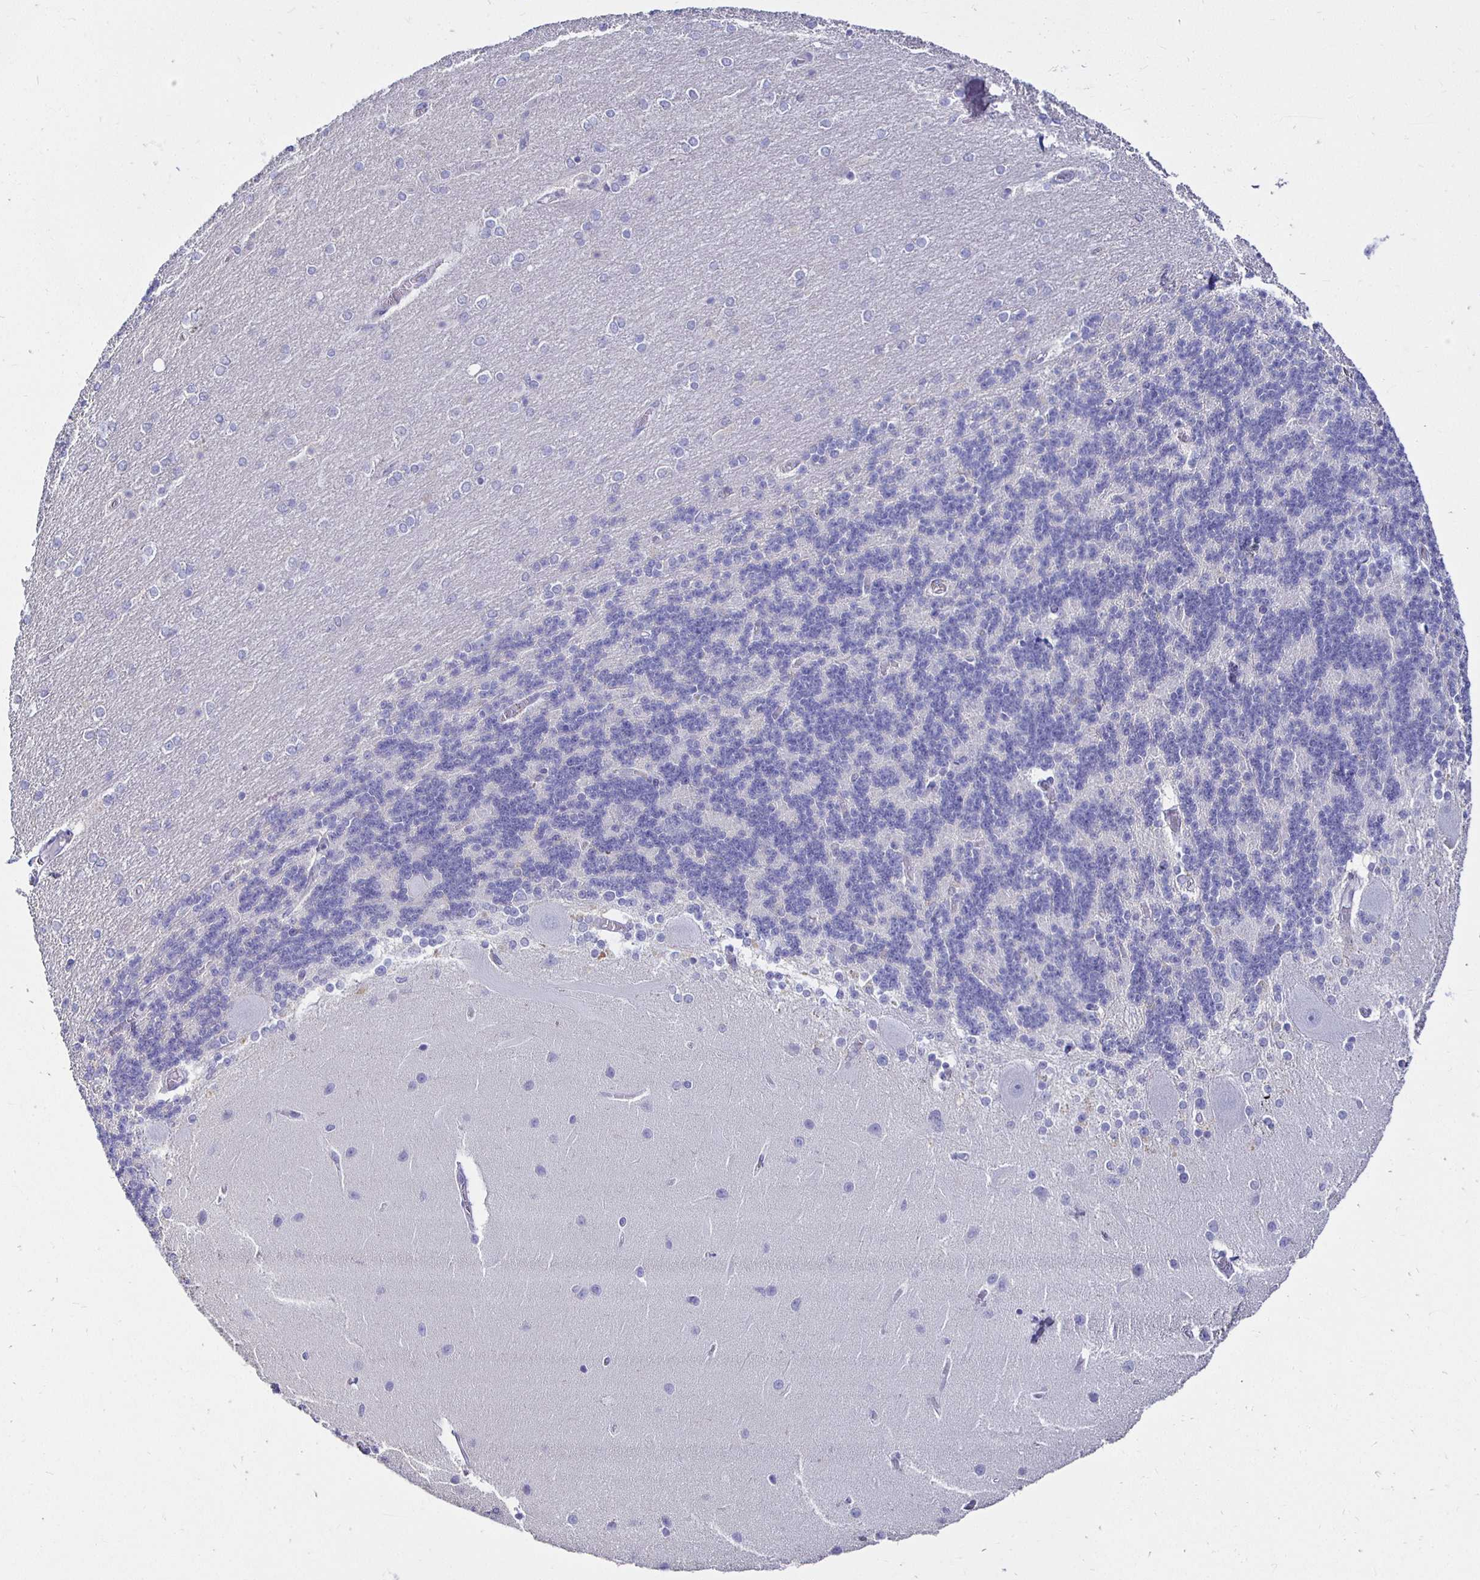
{"staining": {"intensity": "negative", "quantity": "none", "location": "none"}, "tissue": "cerebellum", "cell_type": "Cells in granular layer", "image_type": "normal", "snomed": [{"axis": "morphology", "description": "Normal tissue, NOS"}, {"axis": "topography", "description": "Cerebellum"}], "caption": "A high-resolution image shows immunohistochemistry staining of unremarkable cerebellum, which displays no significant staining in cells in granular layer. (Immunohistochemistry (ihc), brightfield microscopy, high magnification).", "gene": "UMOD", "patient": {"sex": "female", "age": 54}}